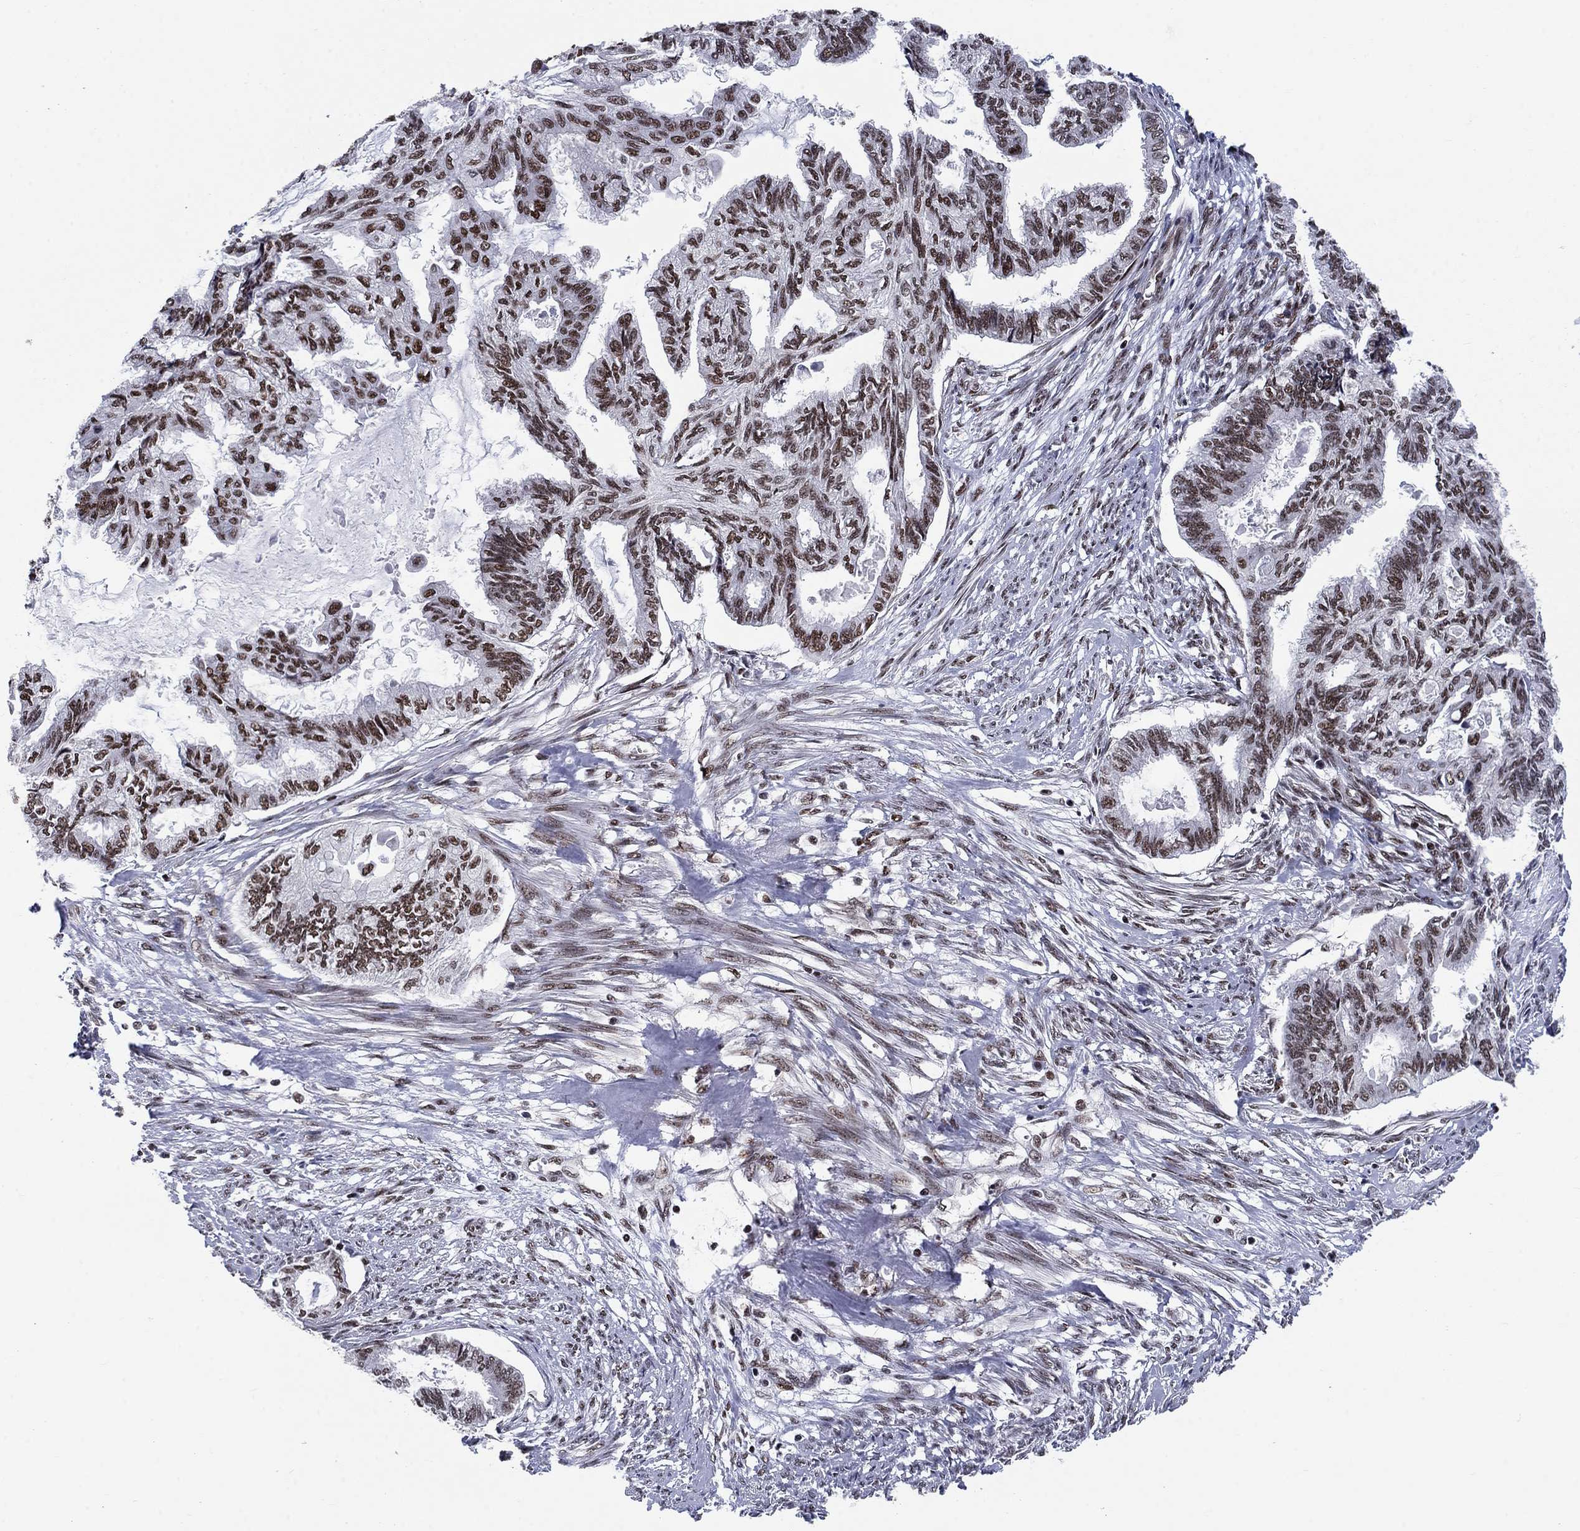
{"staining": {"intensity": "strong", "quantity": "25%-75%", "location": "nuclear"}, "tissue": "endometrial cancer", "cell_type": "Tumor cells", "image_type": "cancer", "snomed": [{"axis": "morphology", "description": "Adenocarcinoma, NOS"}, {"axis": "topography", "description": "Endometrium"}], "caption": "Endometrial cancer (adenocarcinoma) stained for a protein (brown) reveals strong nuclear positive staining in about 25%-75% of tumor cells.", "gene": "RPRD1B", "patient": {"sex": "female", "age": 86}}